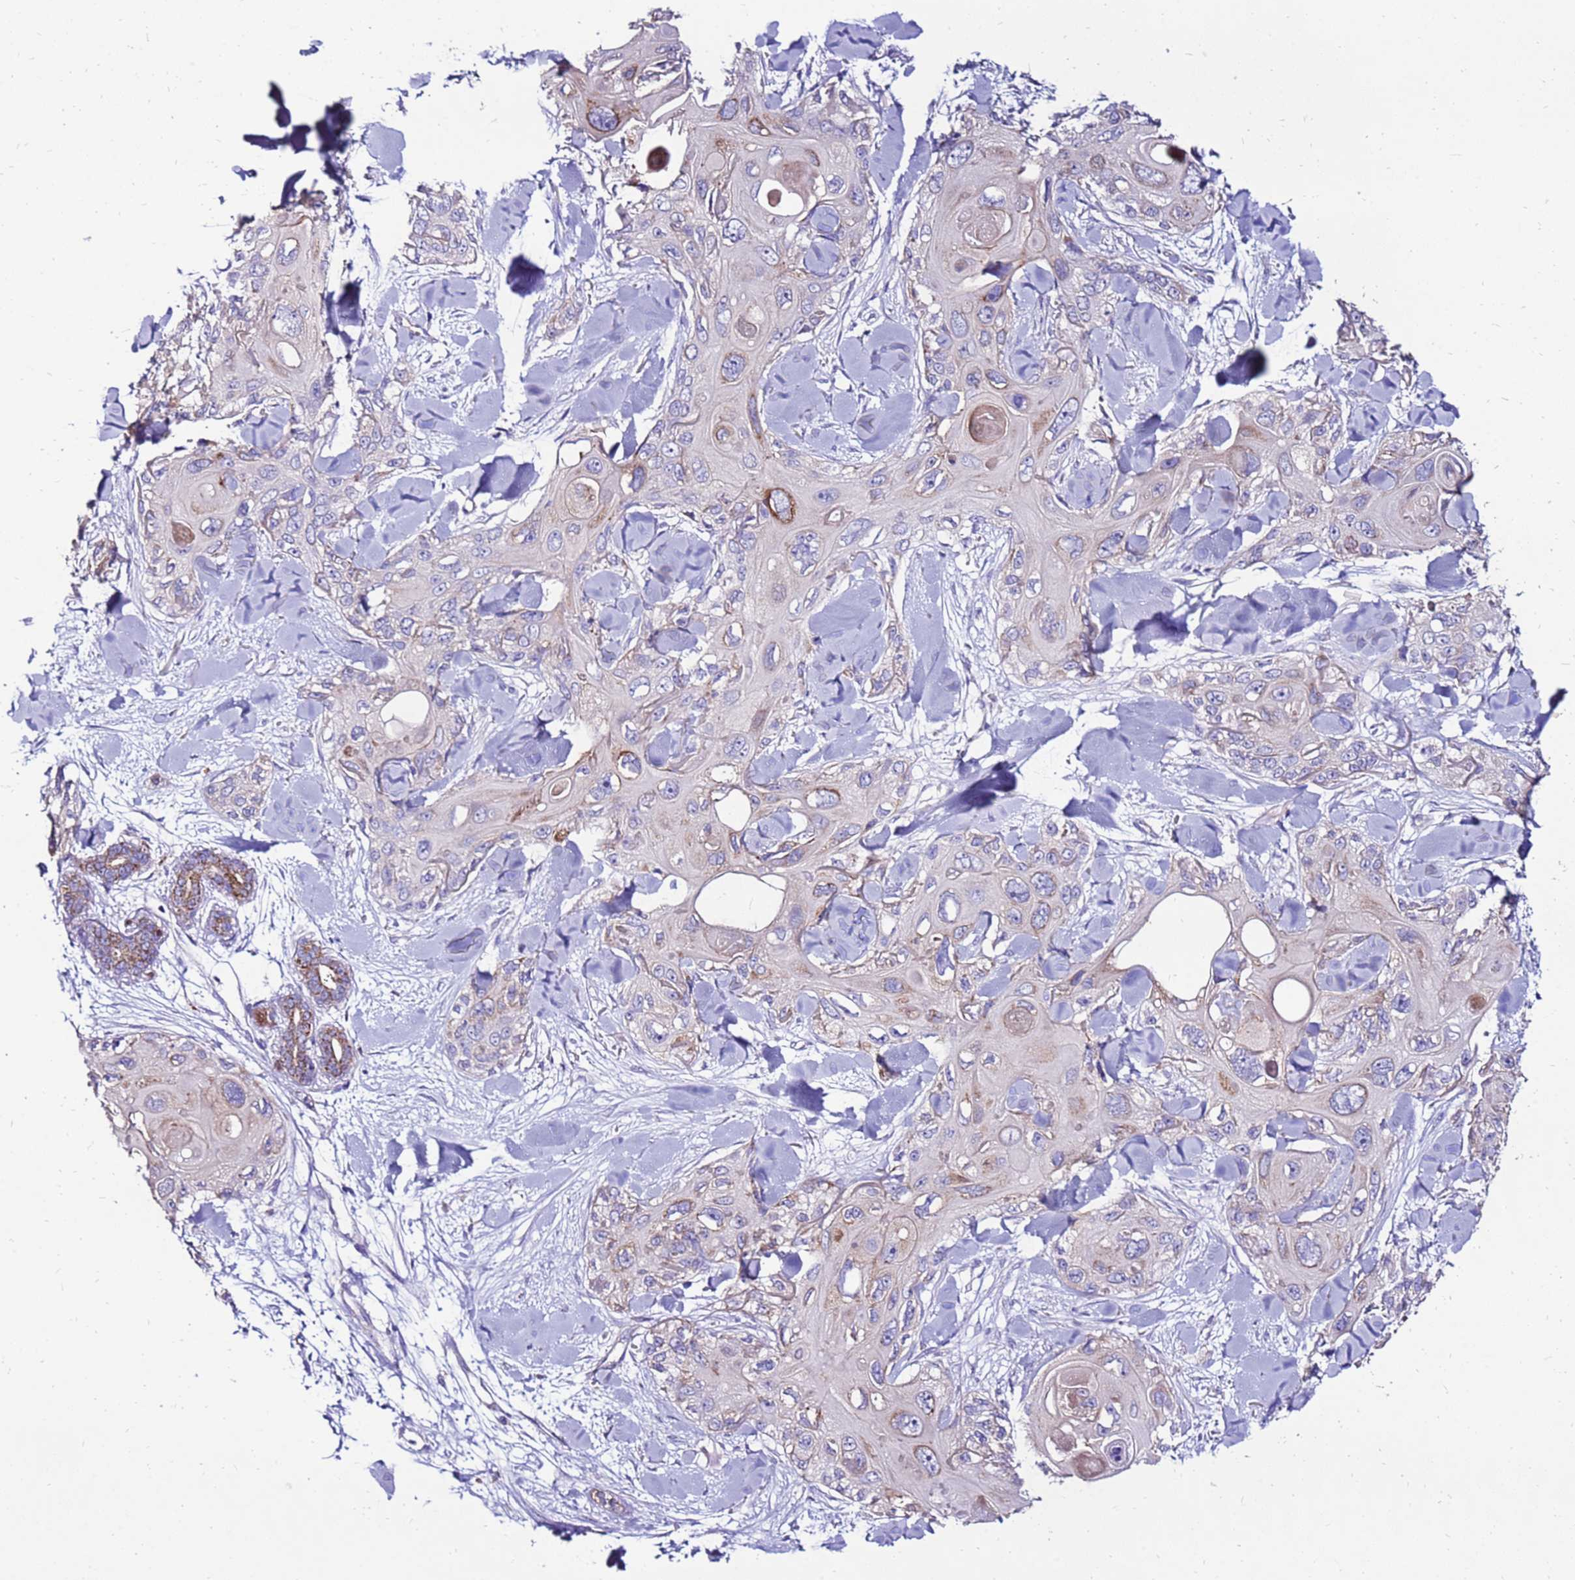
{"staining": {"intensity": "weak", "quantity": "25%-75%", "location": "cytoplasmic/membranous"}, "tissue": "skin cancer", "cell_type": "Tumor cells", "image_type": "cancer", "snomed": [{"axis": "morphology", "description": "Normal tissue, NOS"}, {"axis": "morphology", "description": "Squamous cell carcinoma, NOS"}, {"axis": "topography", "description": "Skin"}], "caption": "The image shows staining of skin squamous cell carcinoma, revealing weak cytoplasmic/membranous protein staining (brown color) within tumor cells. (DAB (3,3'-diaminobenzidine) = brown stain, brightfield microscopy at high magnification).", "gene": "TMEM106C", "patient": {"sex": "male", "age": 72}}